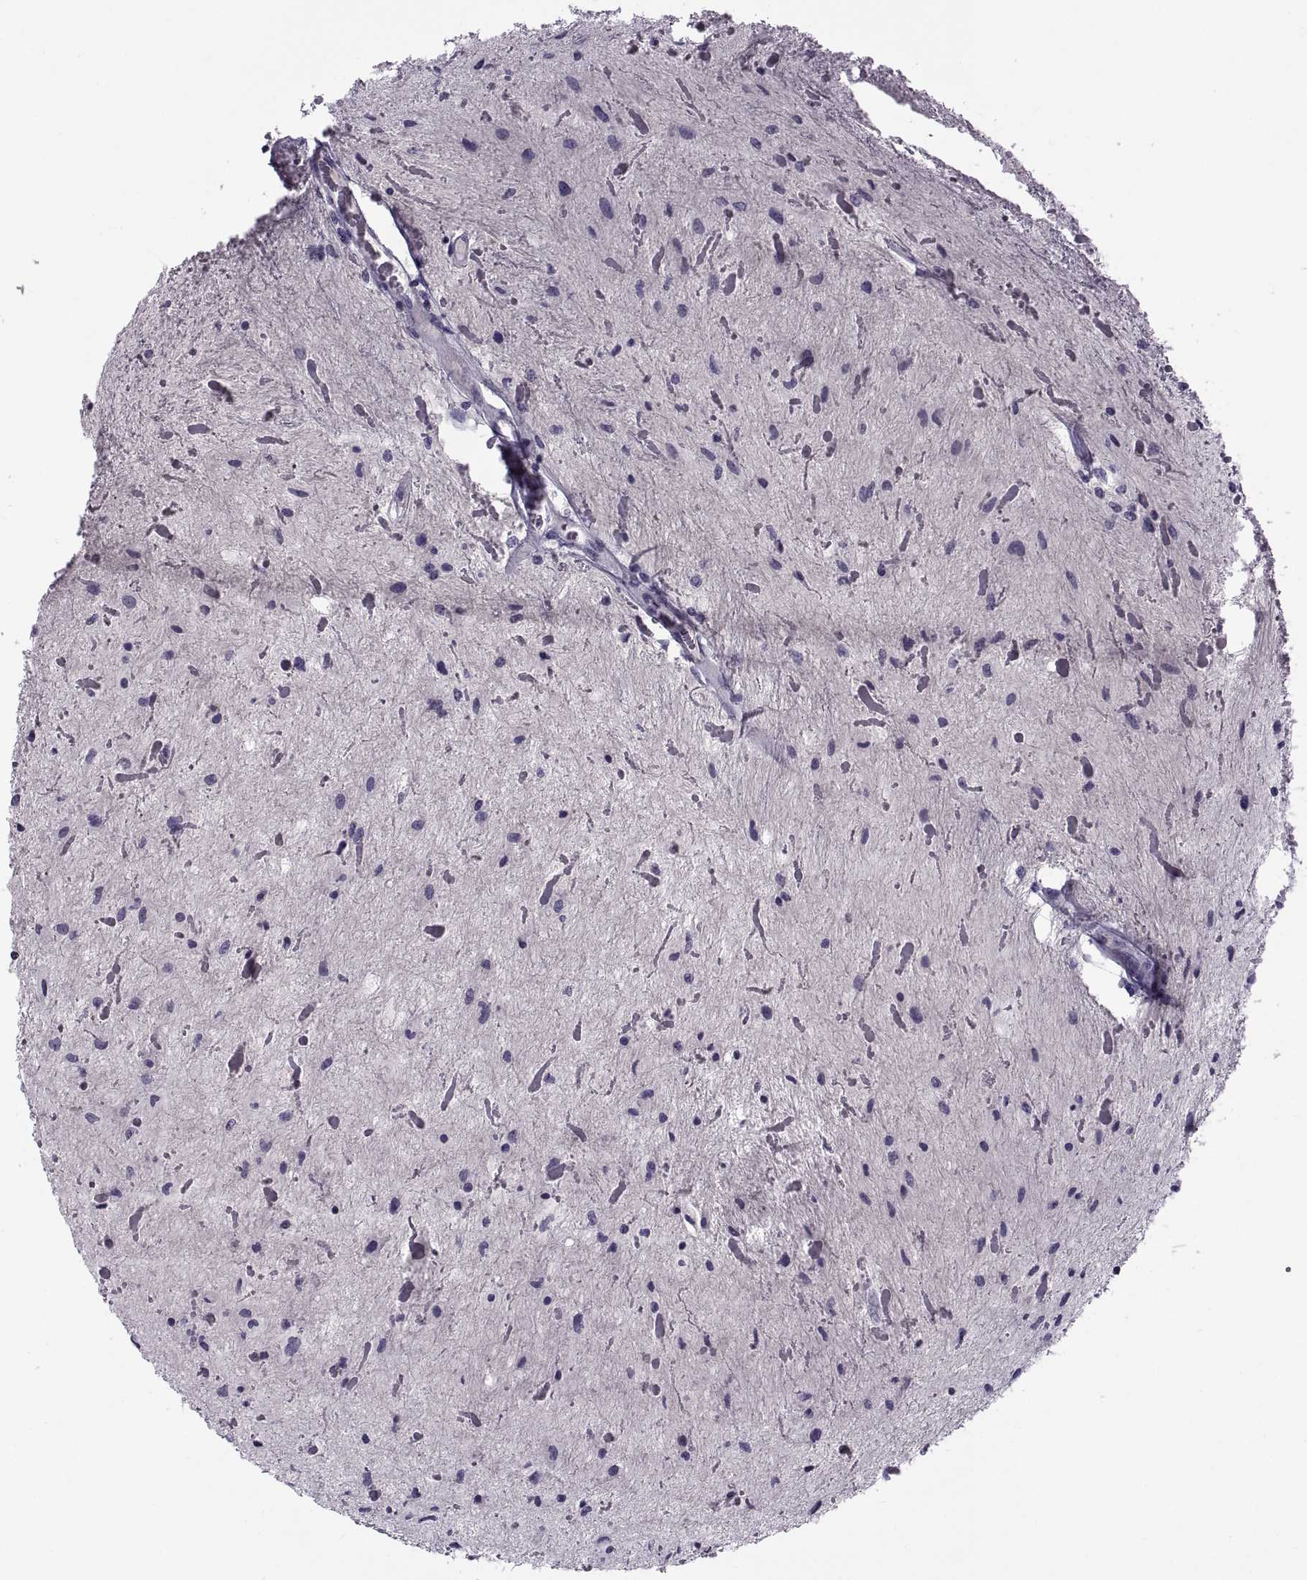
{"staining": {"intensity": "negative", "quantity": "none", "location": "none"}, "tissue": "glioma", "cell_type": "Tumor cells", "image_type": "cancer", "snomed": [{"axis": "morphology", "description": "Glioma, malignant, Low grade"}, {"axis": "topography", "description": "Cerebellum"}], "caption": "High power microscopy micrograph of an IHC image of glioma, revealing no significant staining in tumor cells.", "gene": "MAGEB1", "patient": {"sex": "female", "age": 14}}